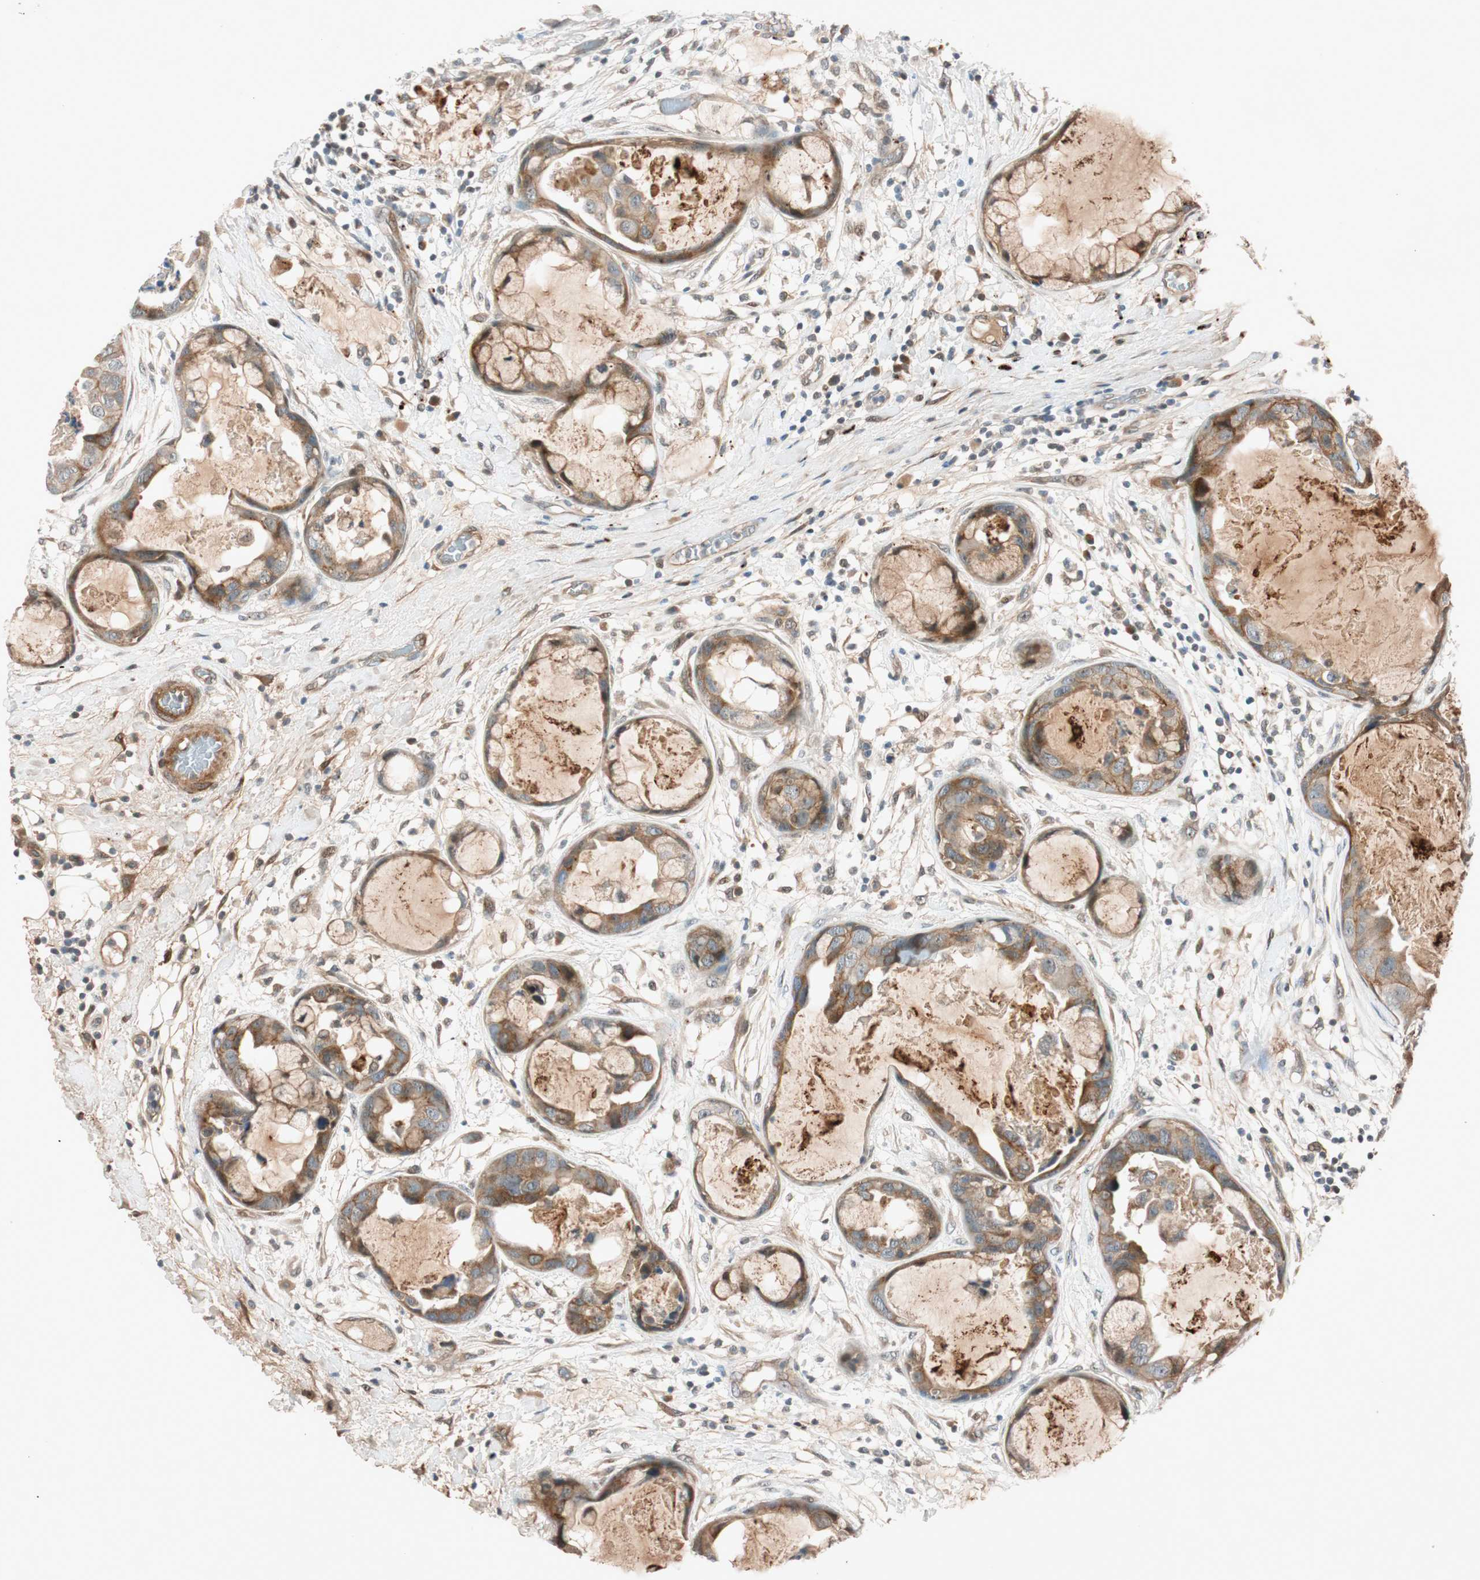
{"staining": {"intensity": "moderate", "quantity": "25%-75%", "location": "cytoplasmic/membranous"}, "tissue": "breast cancer", "cell_type": "Tumor cells", "image_type": "cancer", "snomed": [{"axis": "morphology", "description": "Duct carcinoma"}, {"axis": "topography", "description": "Breast"}], "caption": "Invasive ductal carcinoma (breast) stained with a protein marker reveals moderate staining in tumor cells.", "gene": "EPHA6", "patient": {"sex": "female", "age": 40}}